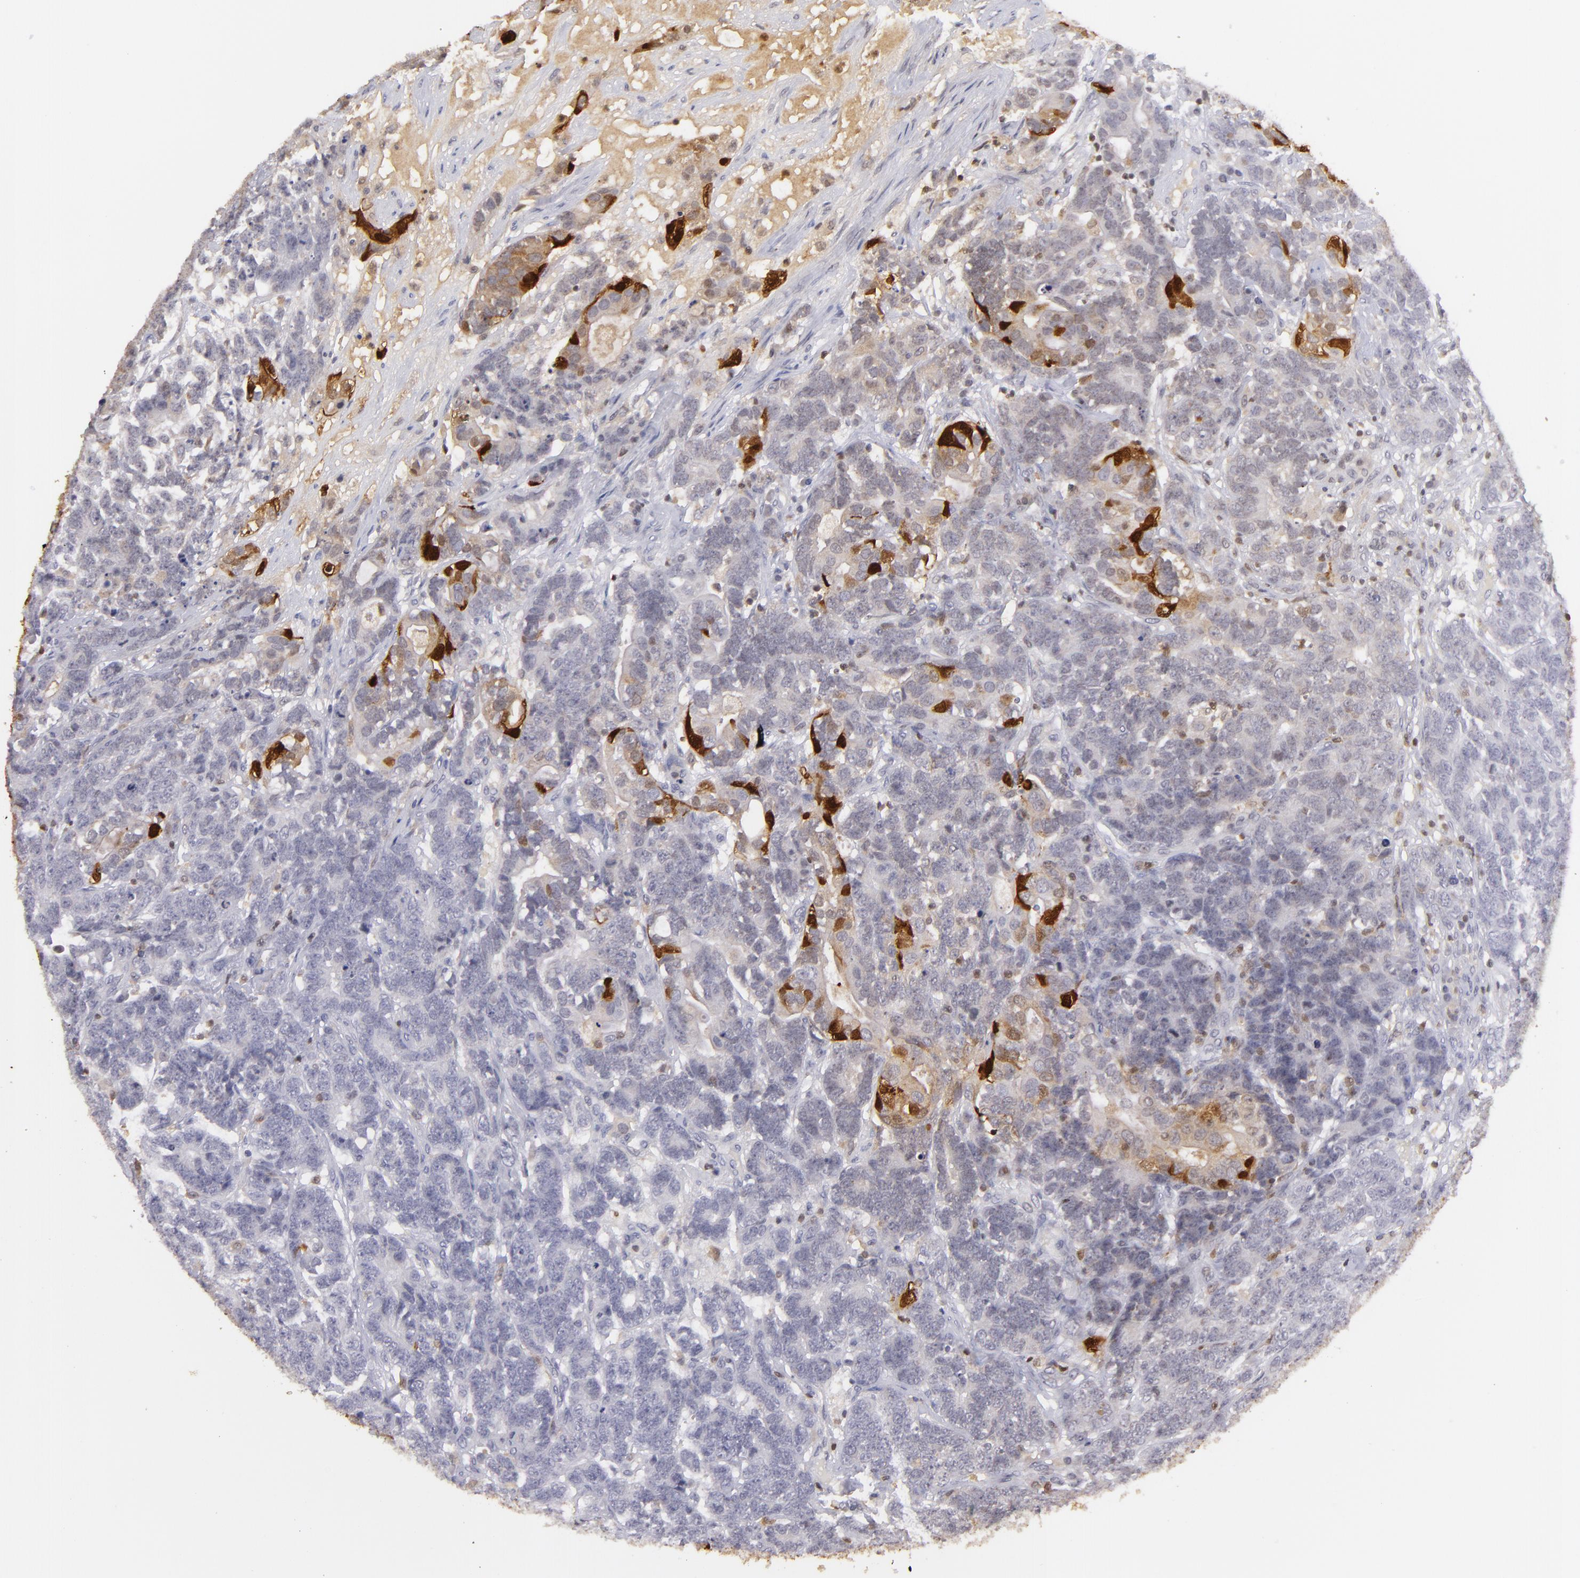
{"staining": {"intensity": "strong", "quantity": "<25%", "location": "cytoplasmic/membranous,nuclear"}, "tissue": "testis cancer", "cell_type": "Tumor cells", "image_type": "cancer", "snomed": [{"axis": "morphology", "description": "Carcinoma, Embryonal, NOS"}, {"axis": "topography", "description": "Testis"}], "caption": "Tumor cells exhibit medium levels of strong cytoplasmic/membranous and nuclear staining in approximately <25% of cells in testis embryonal carcinoma.", "gene": "S100A2", "patient": {"sex": "male", "age": 26}}